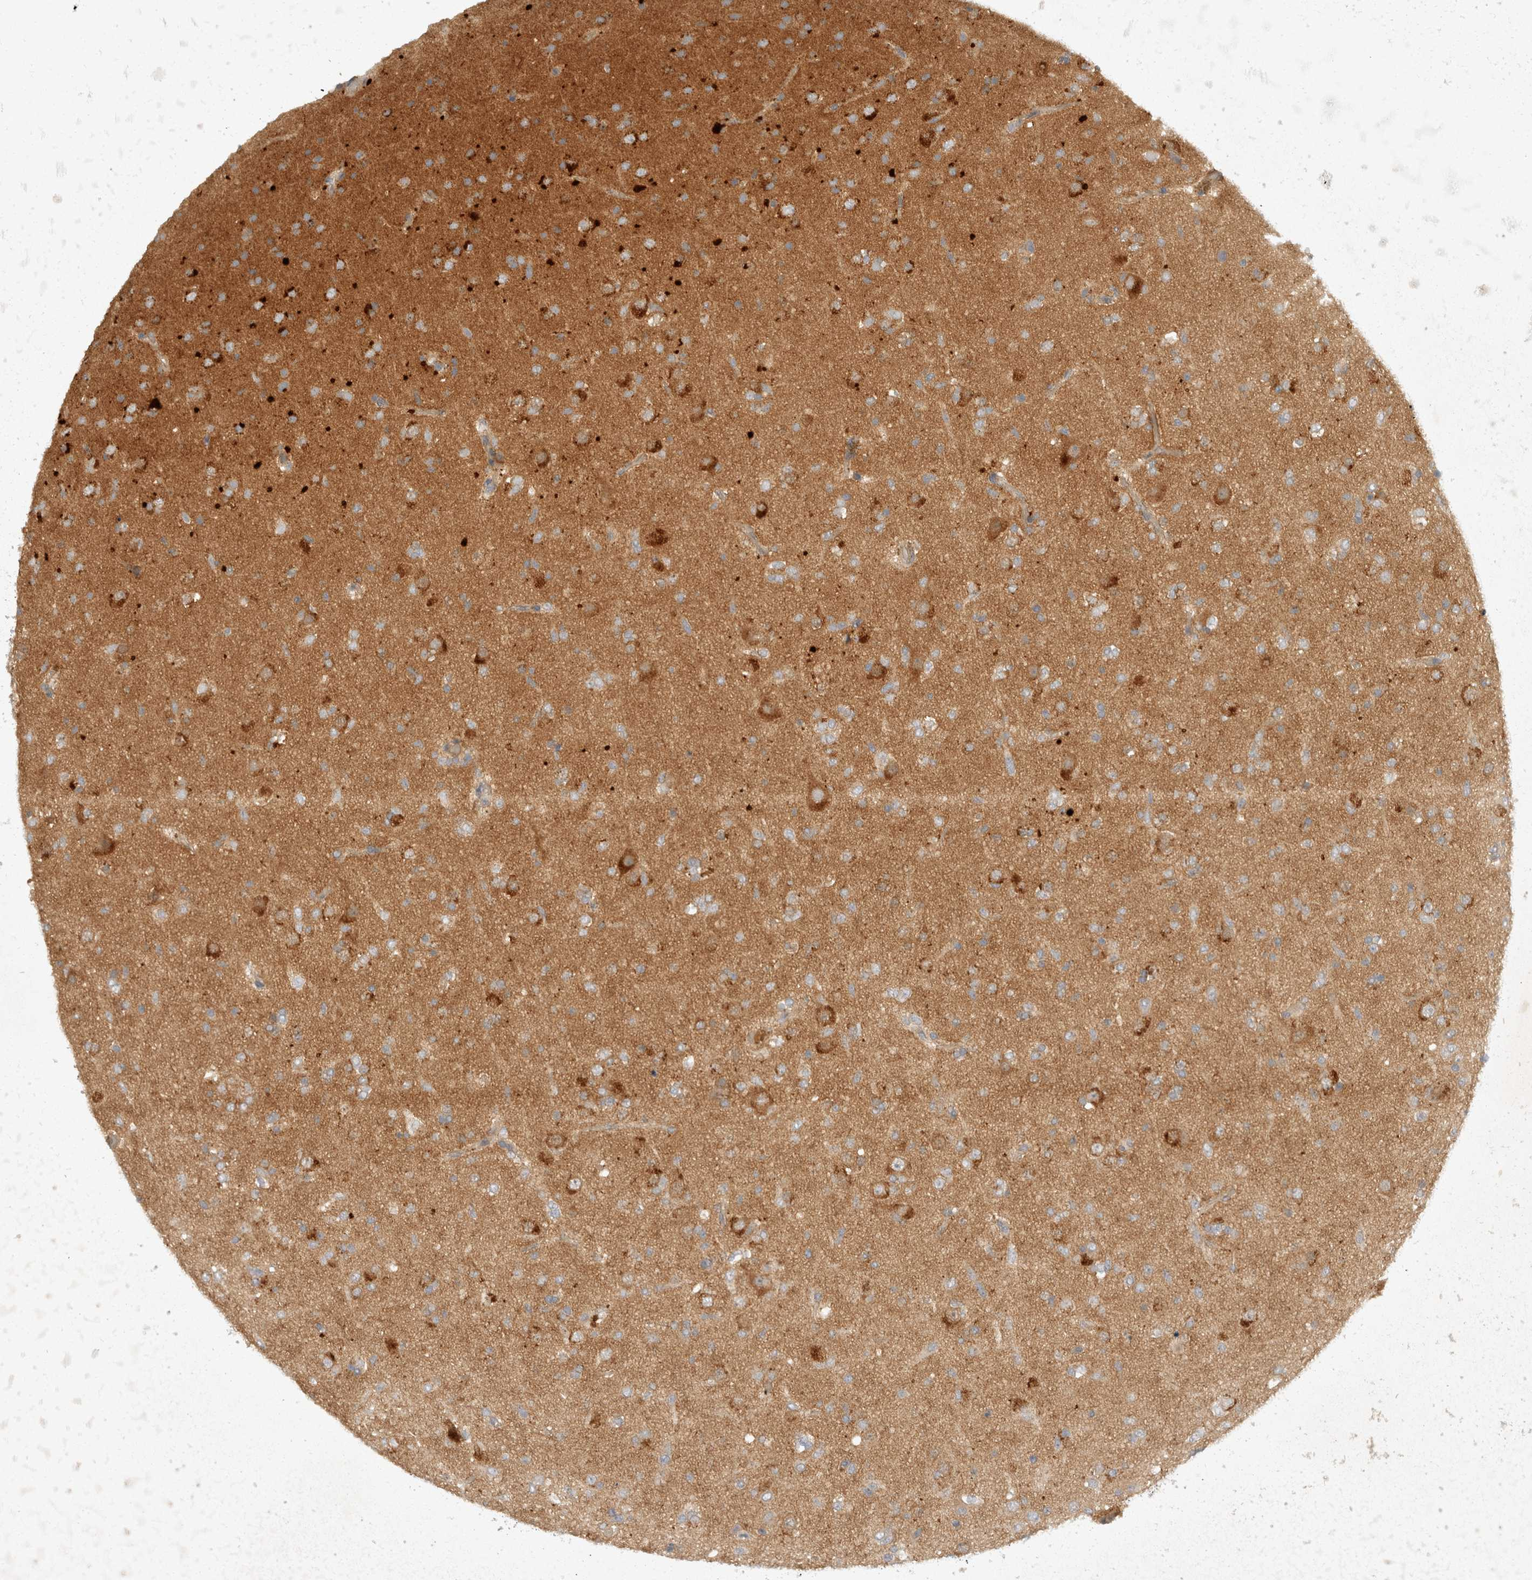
{"staining": {"intensity": "negative", "quantity": "none", "location": "none"}, "tissue": "glioma", "cell_type": "Tumor cells", "image_type": "cancer", "snomed": [{"axis": "morphology", "description": "Glioma, malignant, Low grade"}, {"axis": "topography", "description": "Brain"}], "caption": "Malignant glioma (low-grade) stained for a protein using immunohistochemistry (IHC) shows no staining tumor cells.", "gene": "TOM1L2", "patient": {"sex": "male", "age": 65}}